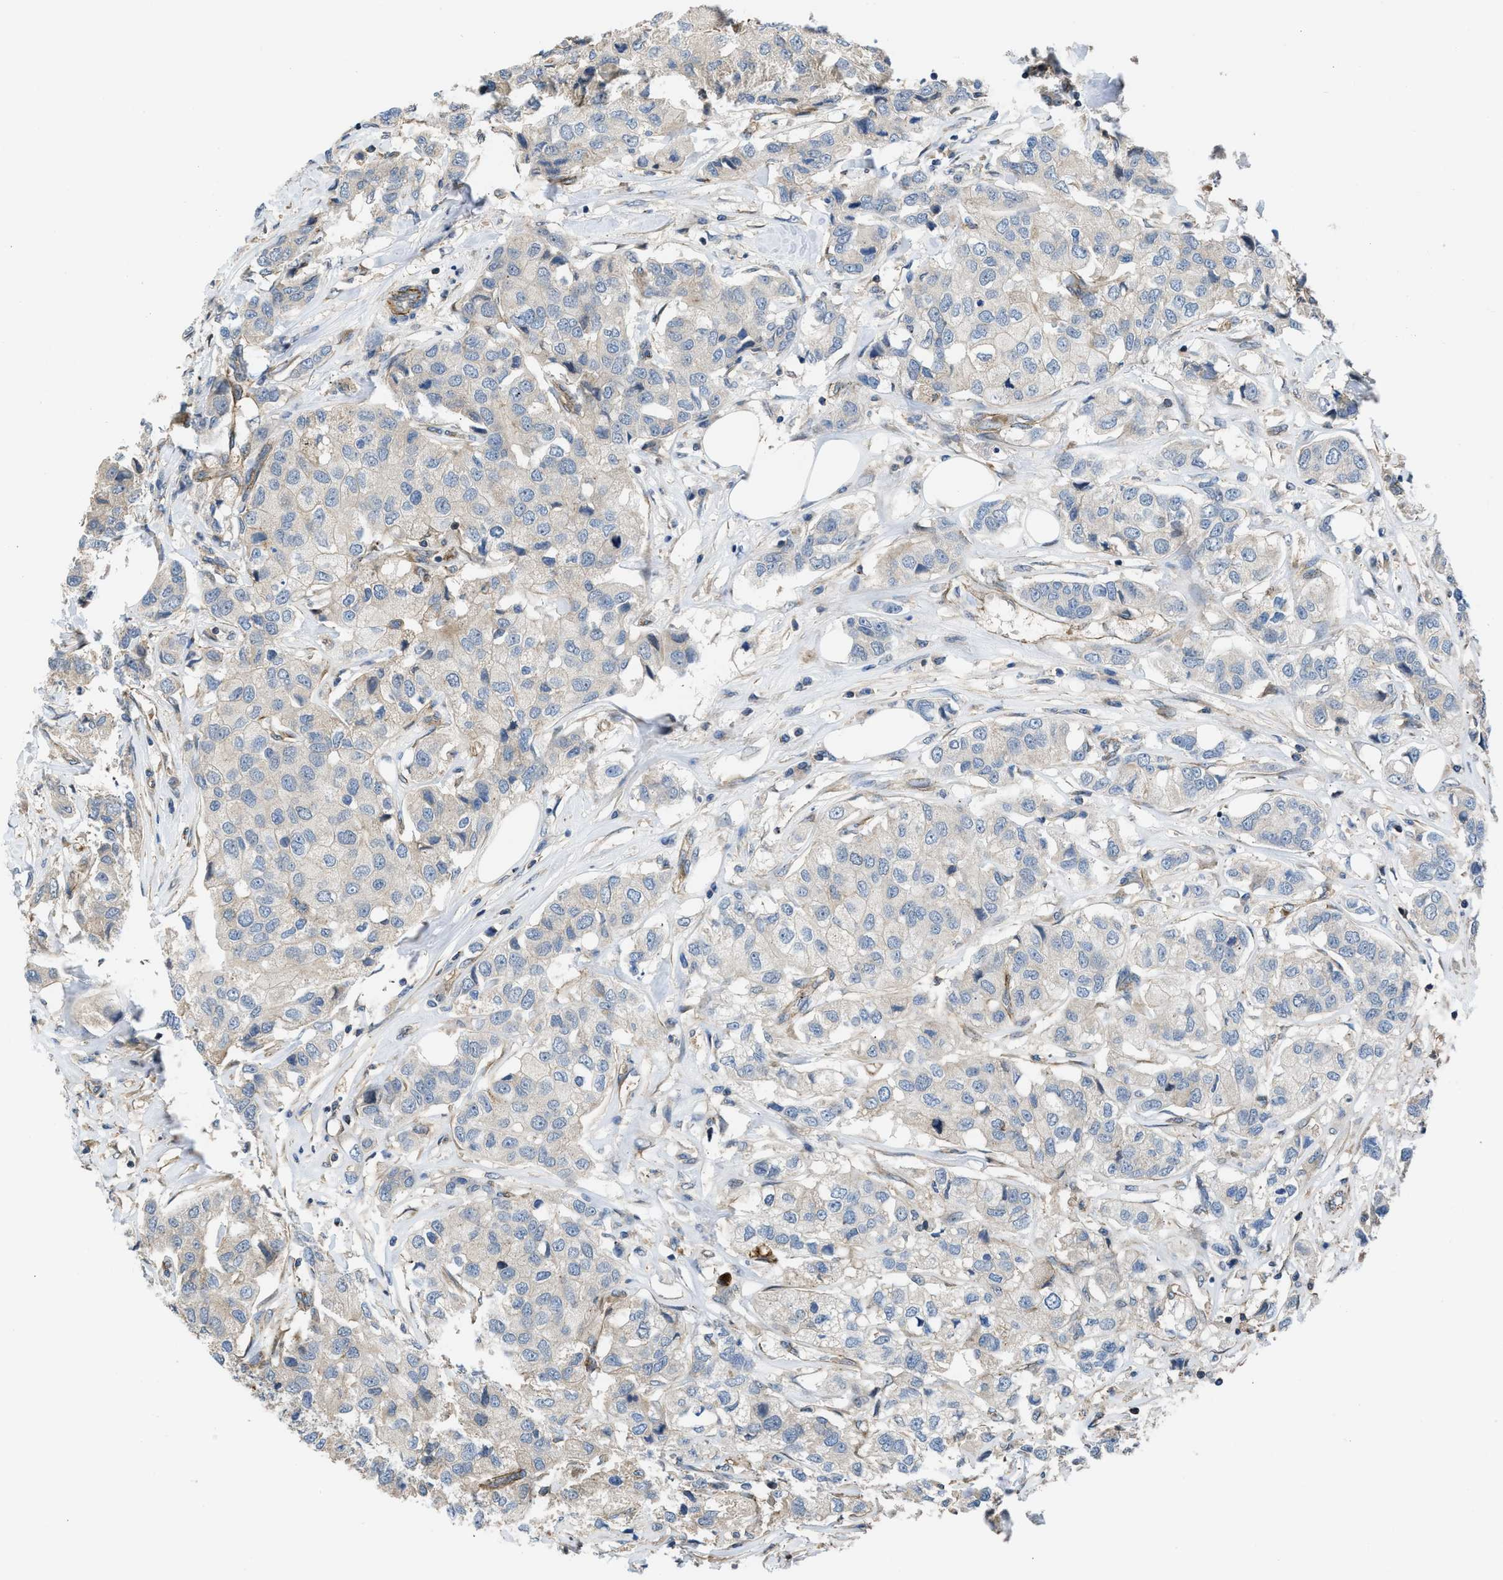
{"staining": {"intensity": "negative", "quantity": "none", "location": "none"}, "tissue": "breast cancer", "cell_type": "Tumor cells", "image_type": "cancer", "snomed": [{"axis": "morphology", "description": "Duct carcinoma"}, {"axis": "topography", "description": "Breast"}], "caption": "DAB (3,3'-diaminobenzidine) immunohistochemical staining of breast cancer (intraductal carcinoma) demonstrates no significant positivity in tumor cells.", "gene": "GPATCH2L", "patient": {"sex": "female", "age": 80}}